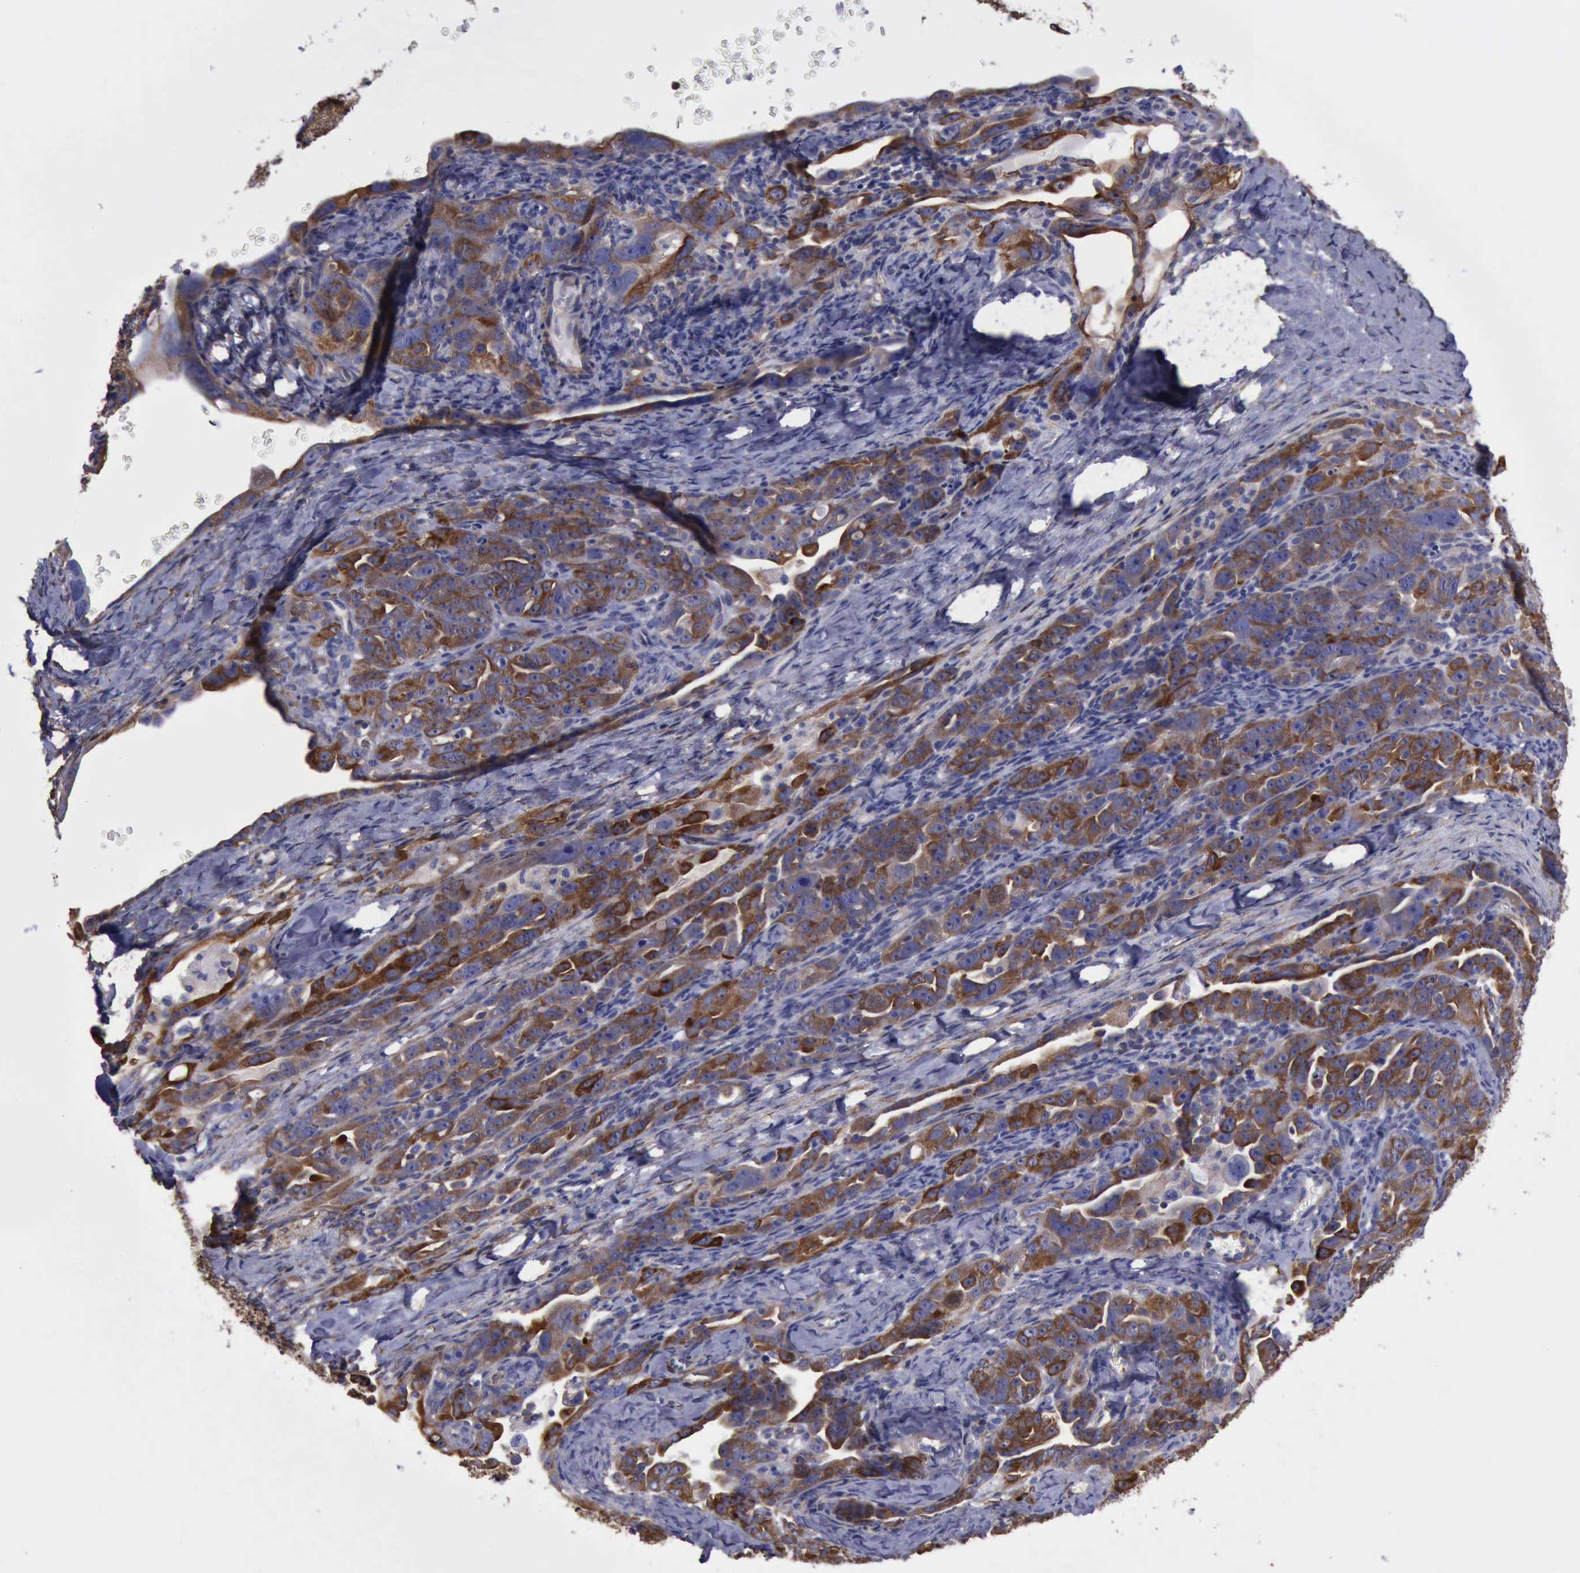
{"staining": {"intensity": "strong", "quantity": ">75%", "location": "cytoplasmic/membranous"}, "tissue": "ovarian cancer", "cell_type": "Tumor cells", "image_type": "cancer", "snomed": [{"axis": "morphology", "description": "Cystadenocarcinoma, serous, NOS"}, {"axis": "topography", "description": "Ovary"}], "caption": "A photomicrograph of serous cystadenocarcinoma (ovarian) stained for a protein reveals strong cytoplasmic/membranous brown staining in tumor cells.", "gene": "FLNA", "patient": {"sex": "female", "age": 66}}